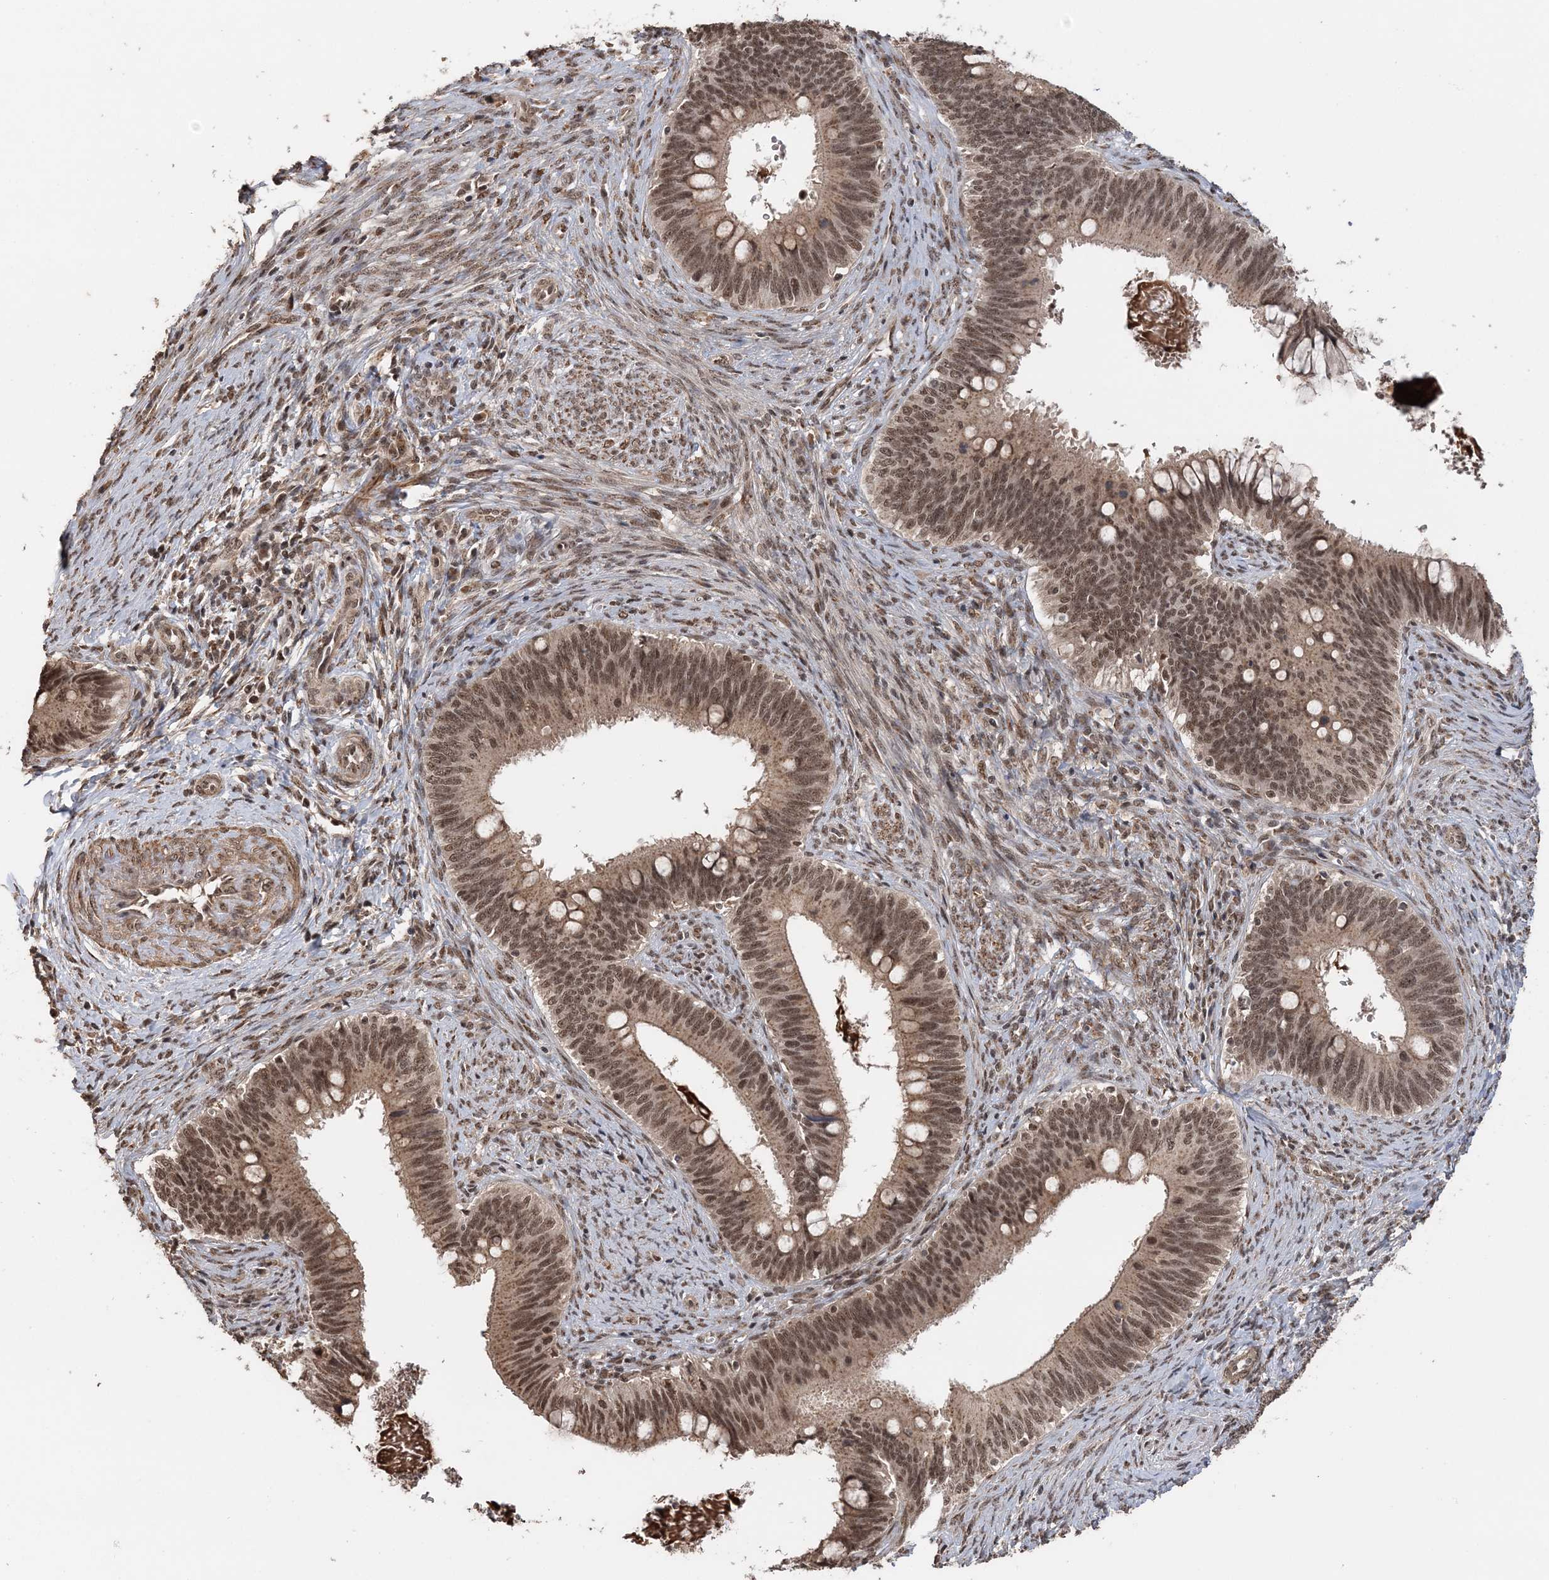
{"staining": {"intensity": "moderate", "quantity": ">75%", "location": "cytoplasmic/membranous,nuclear"}, "tissue": "cervical cancer", "cell_type": "Tumor cells", "image_type": "cancer", "snomed": [{"axis": "morphology", "description": "Adenocarcinoma, NOS"}, {"axis": "topography", "description": "Cervix"}], "caption": "IHC photomicrograph of neoplastic tissue: human cervical cancer (adenocarcinoma) stained using immunohistochemistry demonstrates medium levels of moderate protein expression localized specifically in the cytoplasmic/membranous and nuclear of tumor cells, appearing as a cytoplasmic/membranous and nuclear brown color.", "gene": "TSHZ2", "patient": {"sex": "female", "age": 42}}